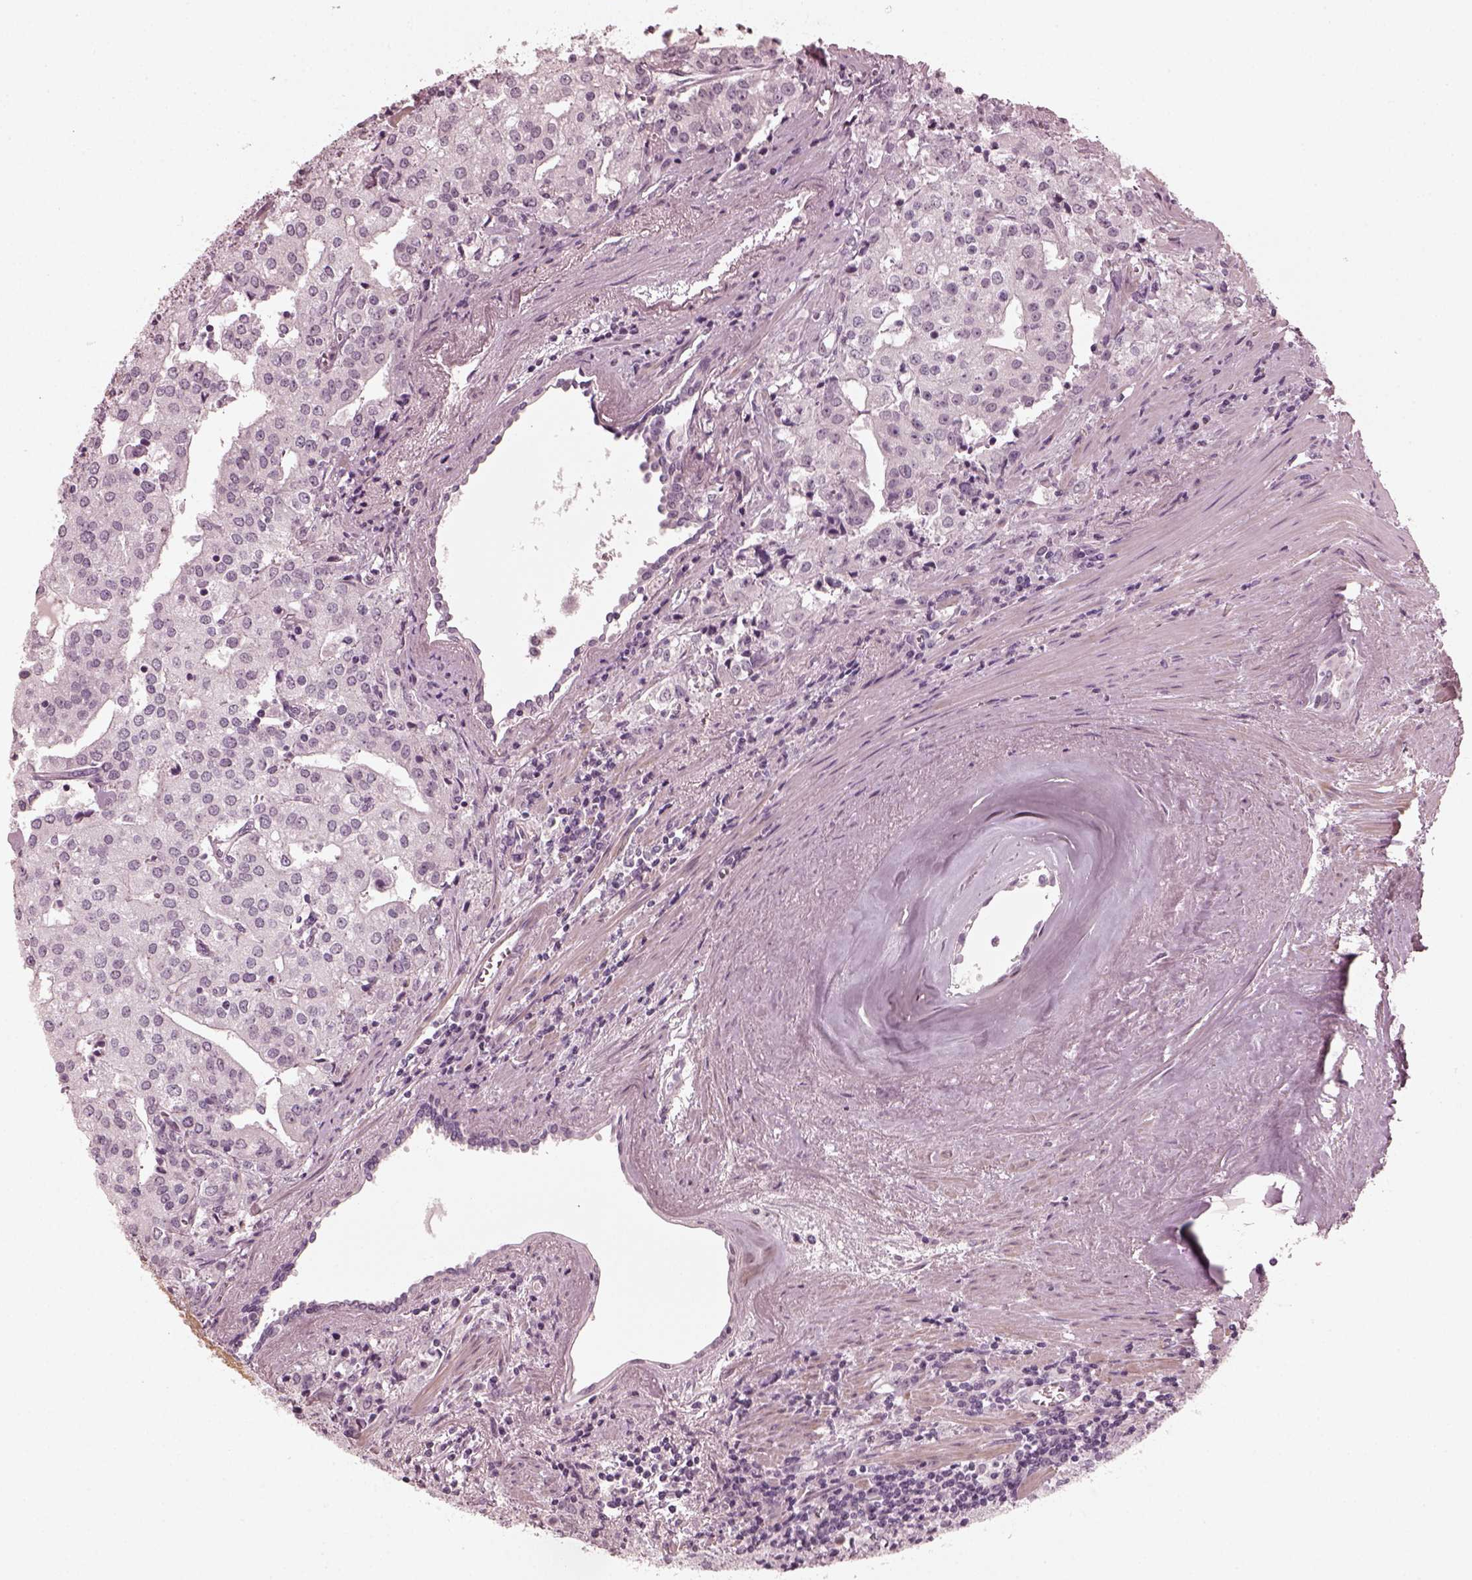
{"staining": {"intensity": "negative", "quantity": "none", "location": "none"}, "tissue": "prostate cancer", "cell_type": "Tumor cells", "image_type": "cancer", "snomed": [{"axis": "morphology", "description": "Adenocarcinoma, High grade"}, {"axis": "topography", "description": "Prostate"}], "caption": "Tumor cells show no significant protein staining in prostate cancer.", "gene": "CCDC170", "patient": {"sex": "male", "age": 68}}